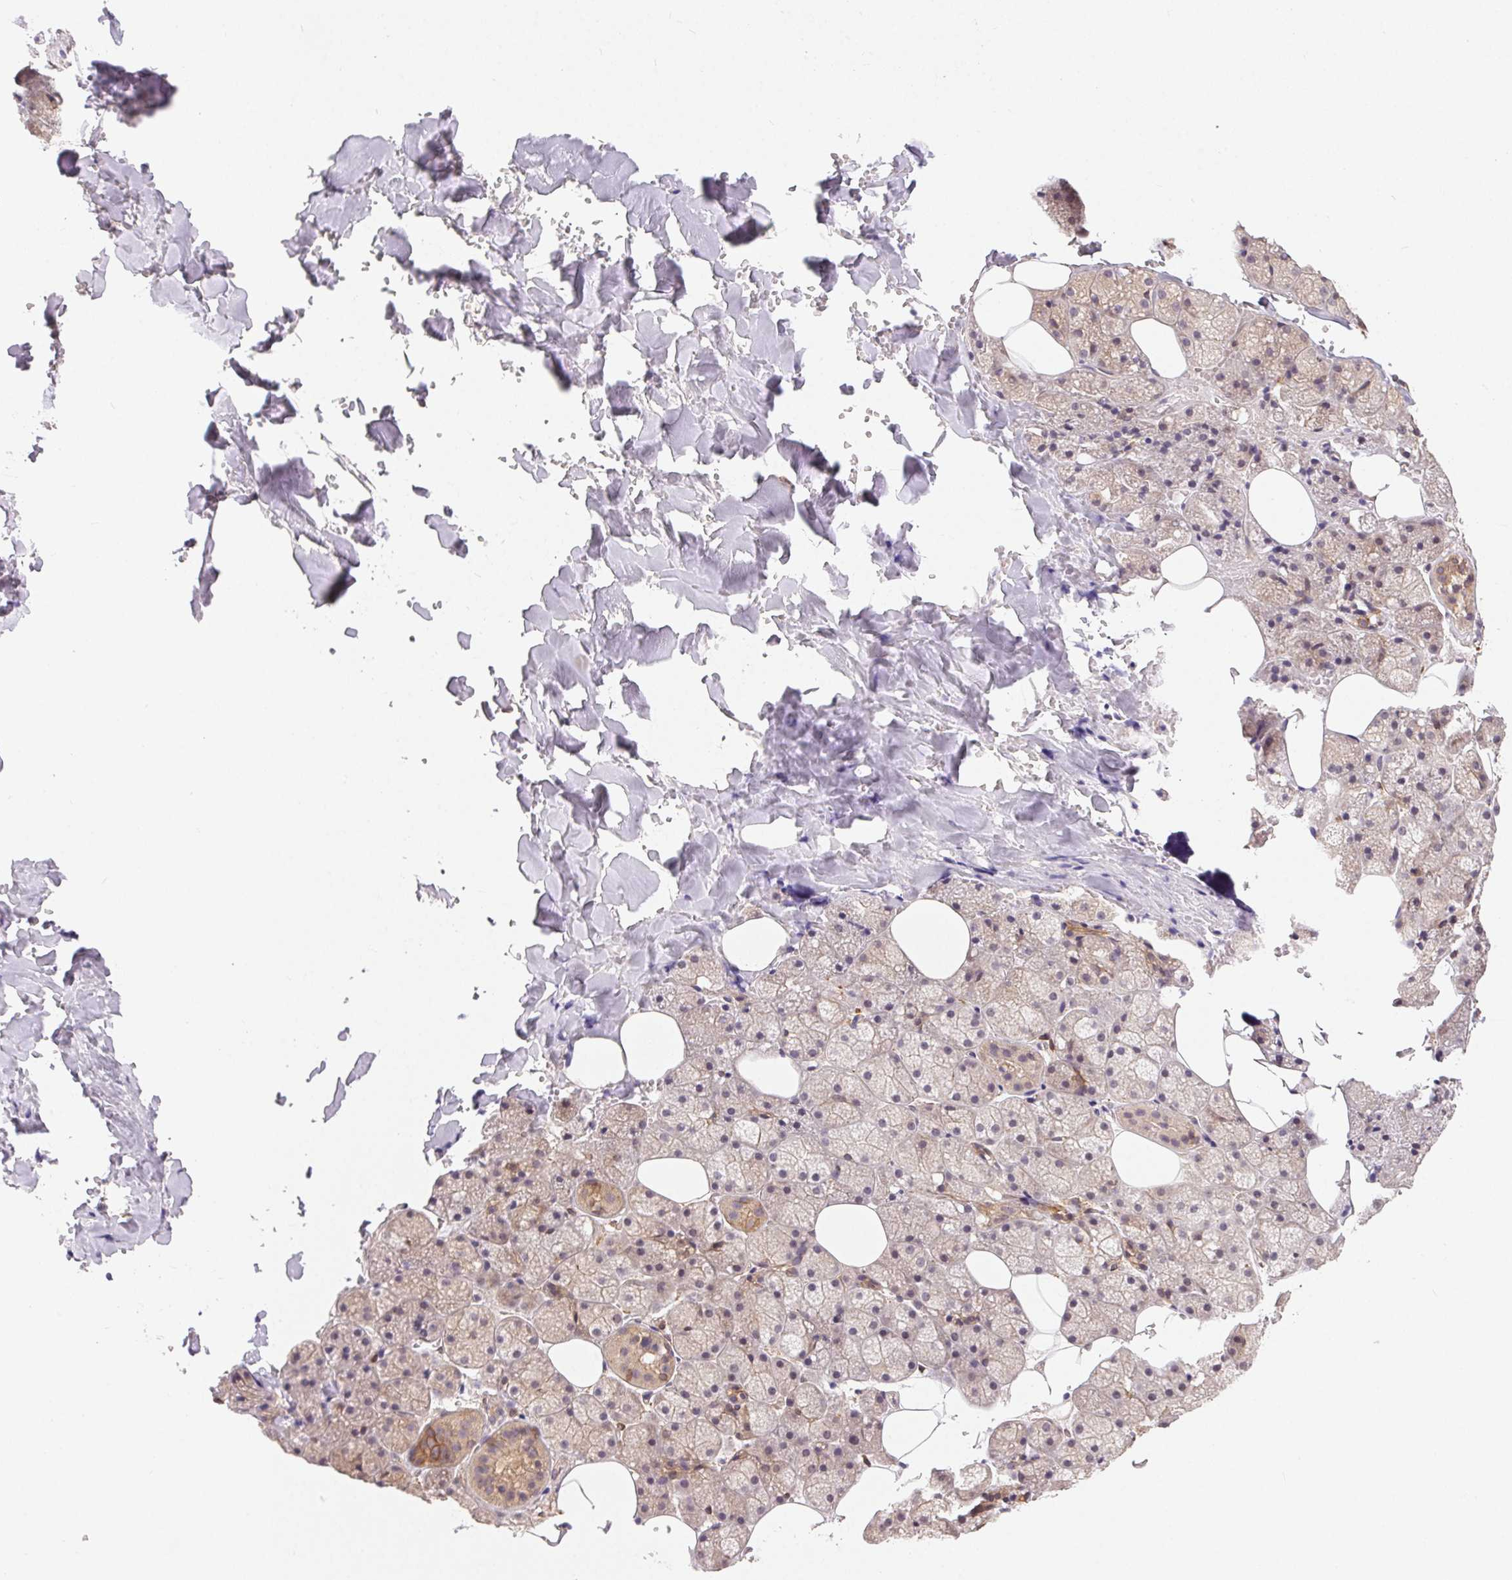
{"staining": {"intensity": "moderate", "quantity": "25%-75%", "location": "cytoplasmic/membranous"}, "tissue": "salivary gland", "cell_type": "Glandular cells", "image_type": "normal", "snomed": [{"axis": "morphology", "description": "Normal tissue, NOS"}, {"axis": "topography", "description": "Salivary gland"}, {"axis": "topography", "description": "Peripheral nerve tissue"}], "caption": "A high-resolution histopathology image shows IHC staining of benign salivary gland, which demonstrates moderate cytoplasmic/membranous expression in about 25%-75% of glandular cells.", "gene": "MAPKAPK2", "patient": {"sex": "male", "age": 38}}